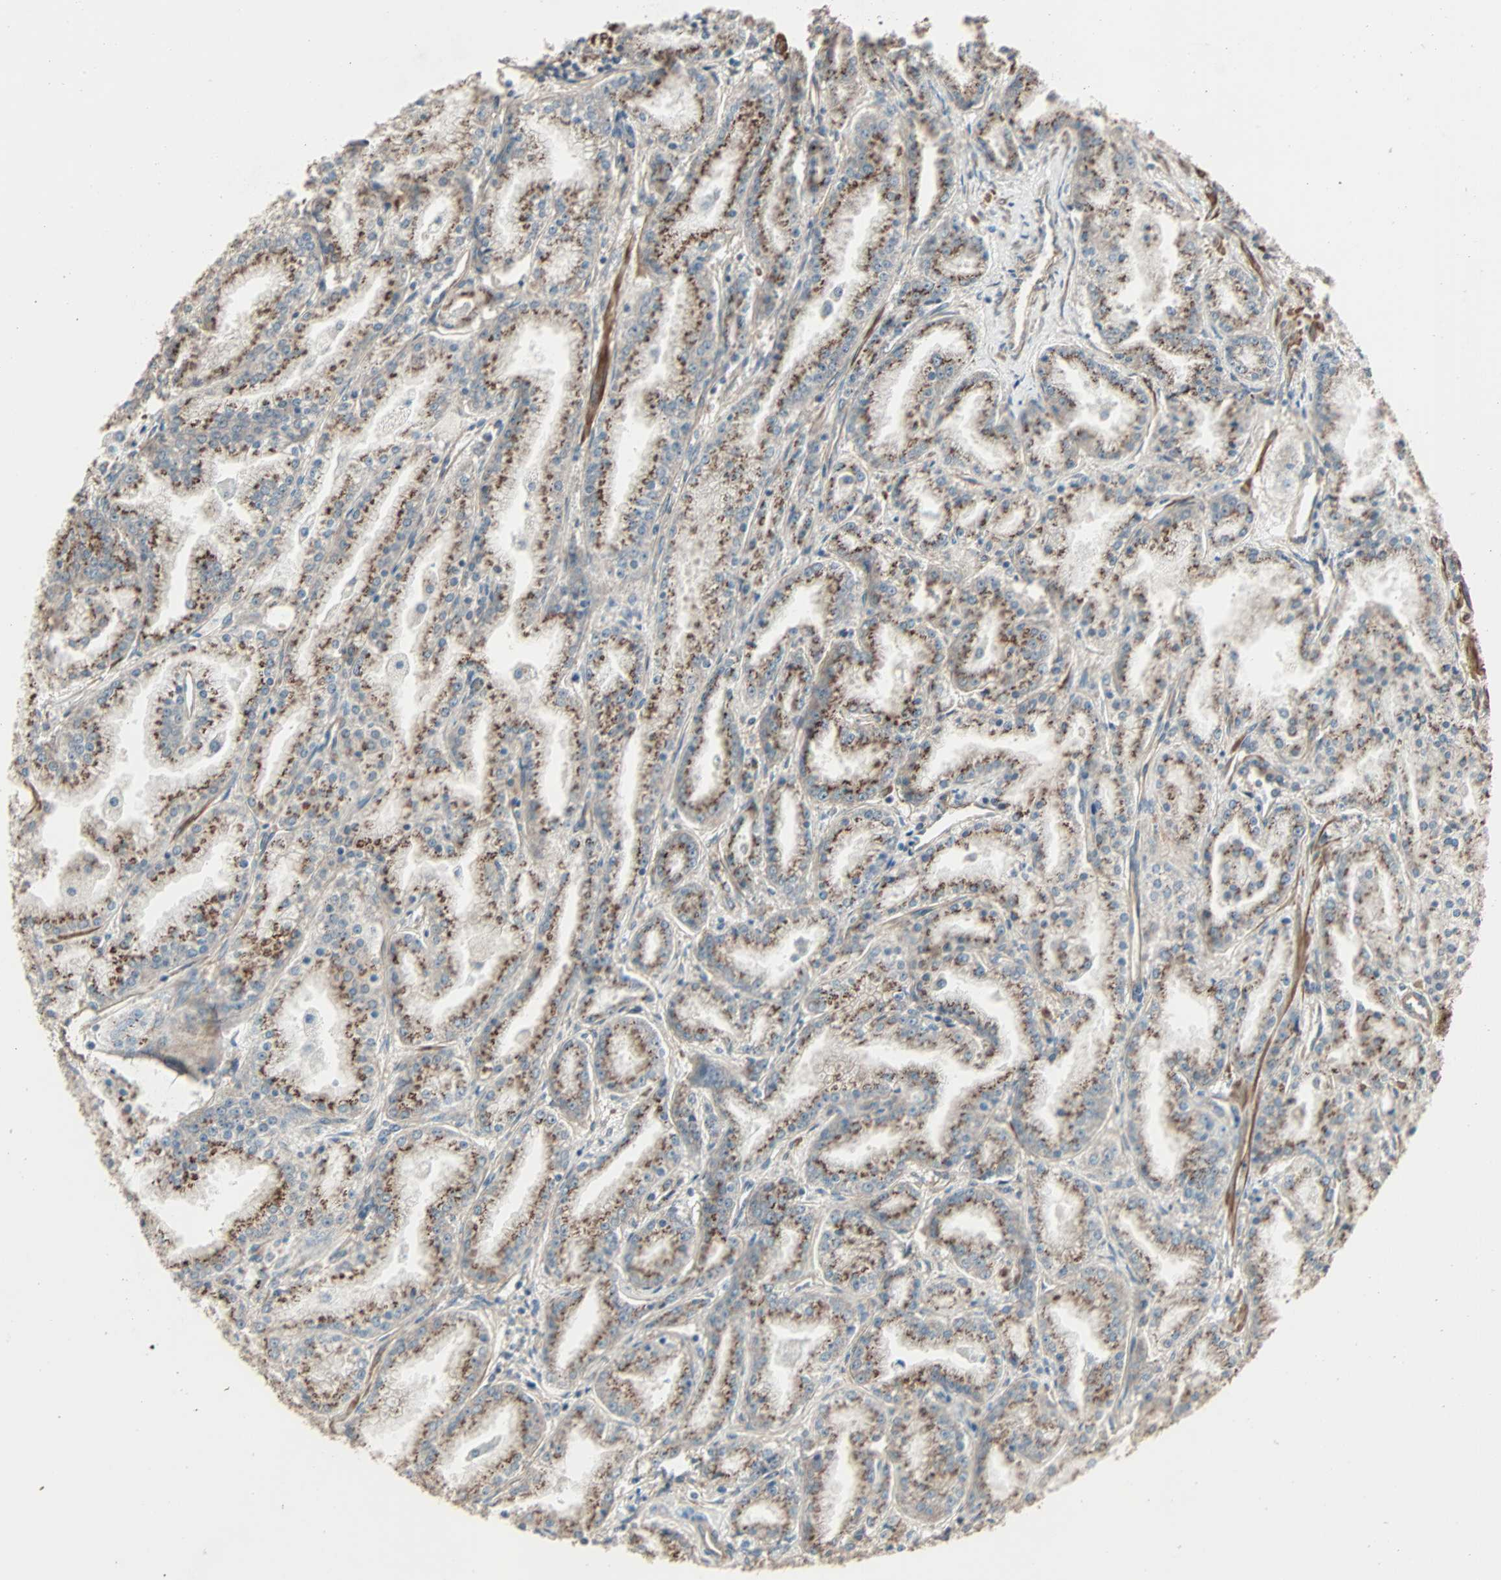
{"staining": {"intensity": "moderate", "quantity": ">75%", "location": "cytoplasmic/membranous"}, "tissue": "prostate cancer", "cell_type": "Tumor cells", "image_type": "cancer", "snomed": [{"axis": "morphology", "description": "Adenocarcinoma, High grade"}, {"axis": "topography", "description": "Prostate"}], "caption": "Prostate cancer (high-grade adenocarcinoma) tissue displays moderate cytoplasmic/membranous positivity in approximately >75% of tumor cells, visualized by immunohistochemistry.", "gene": "GALNT3", "patient": {"sex": "male", "age": 61}}